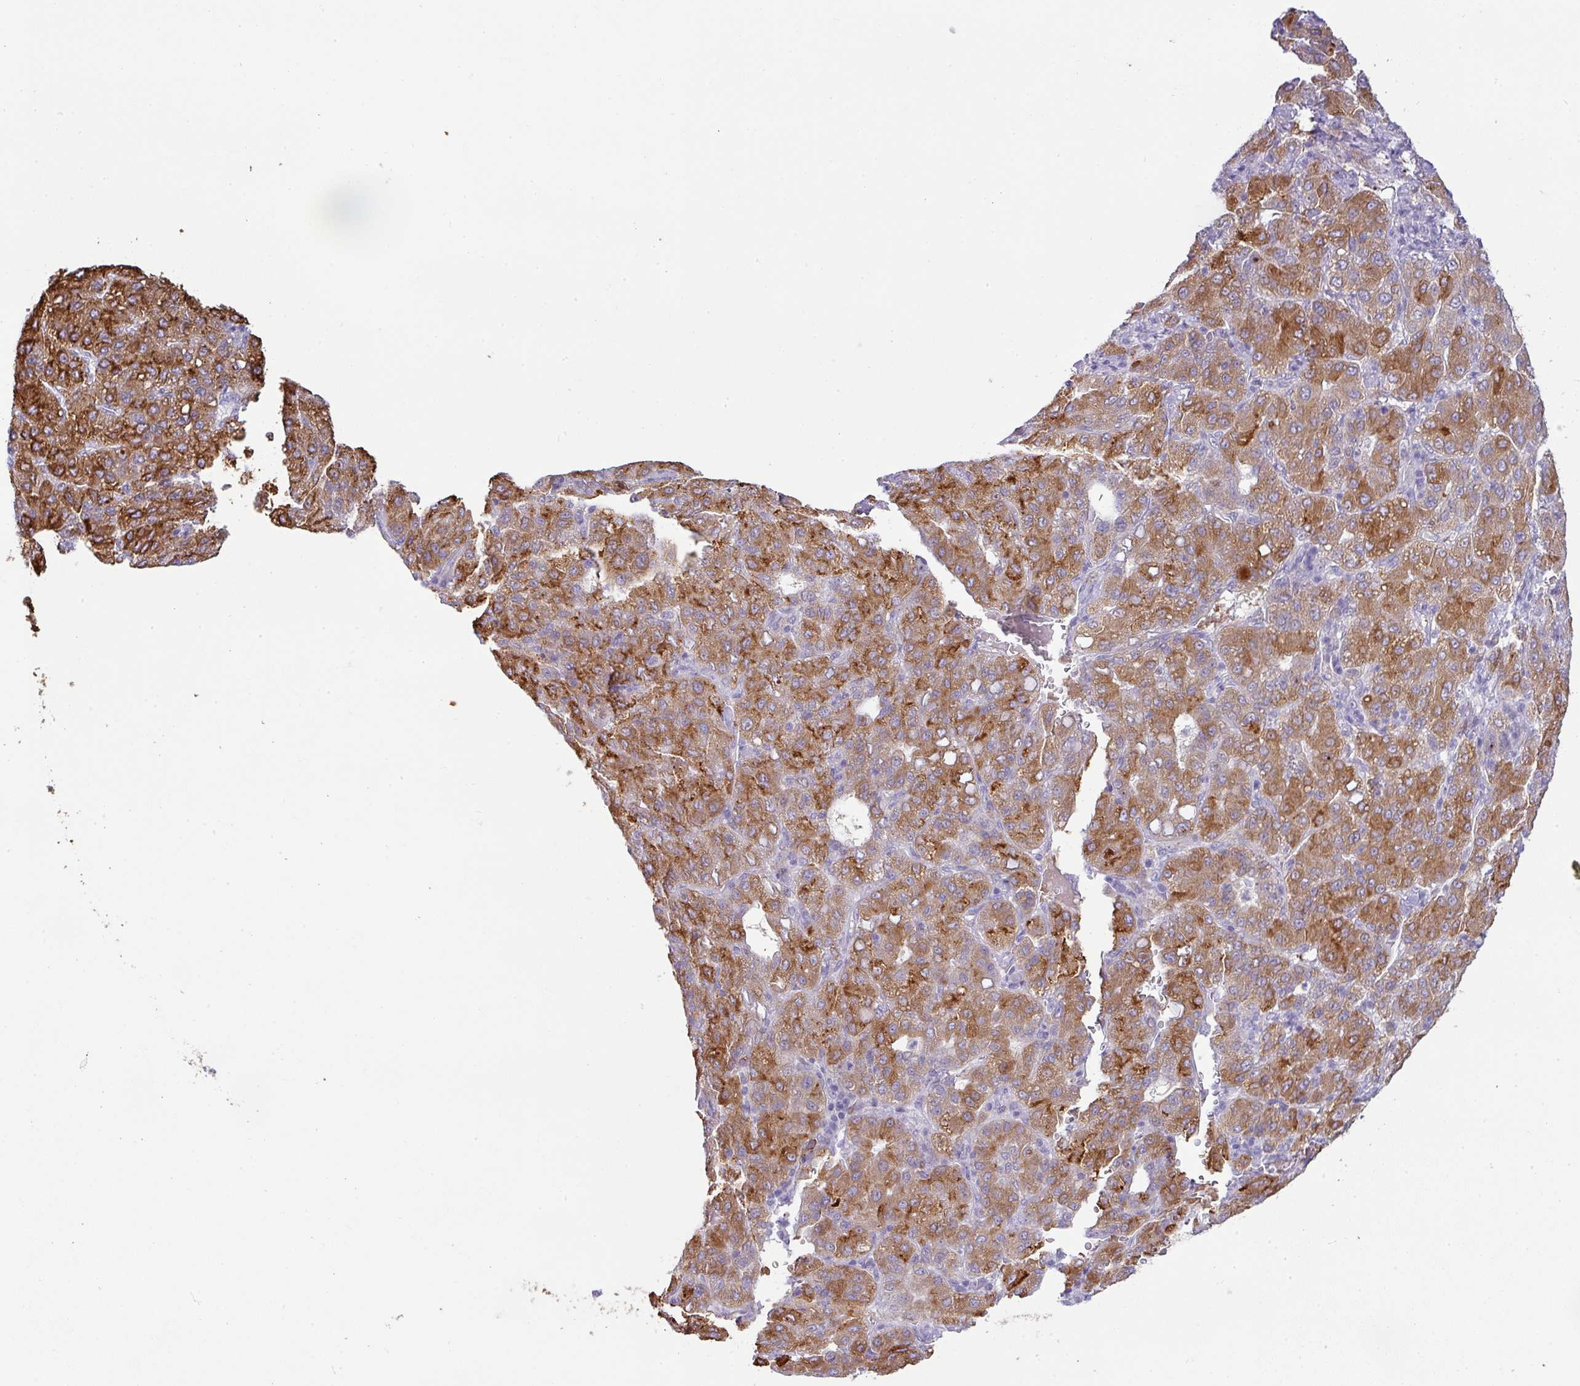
{"staining": {"intensity": "strong", "quantity": "25%-75%", "location": "cytoplasmic/membranous"}, "tissue": "liver cancer", "cell_type": "Tumor cells", "image_type": "cancer", "snomed": [{"axis": "morphology", "description": "Carcinoma, Hepatocellular, NOS"}, {"axis": "topography", "description": "Liver"}], "caption": "A micrograph showing strong cytoplasmic/membranous staining in approximately 25%-75% of tumor cells in liver cancer, as visualized by brown immunohistochemical staining.", "gene": "FGF17", "patient": {"sex": "male", "age": 65}}